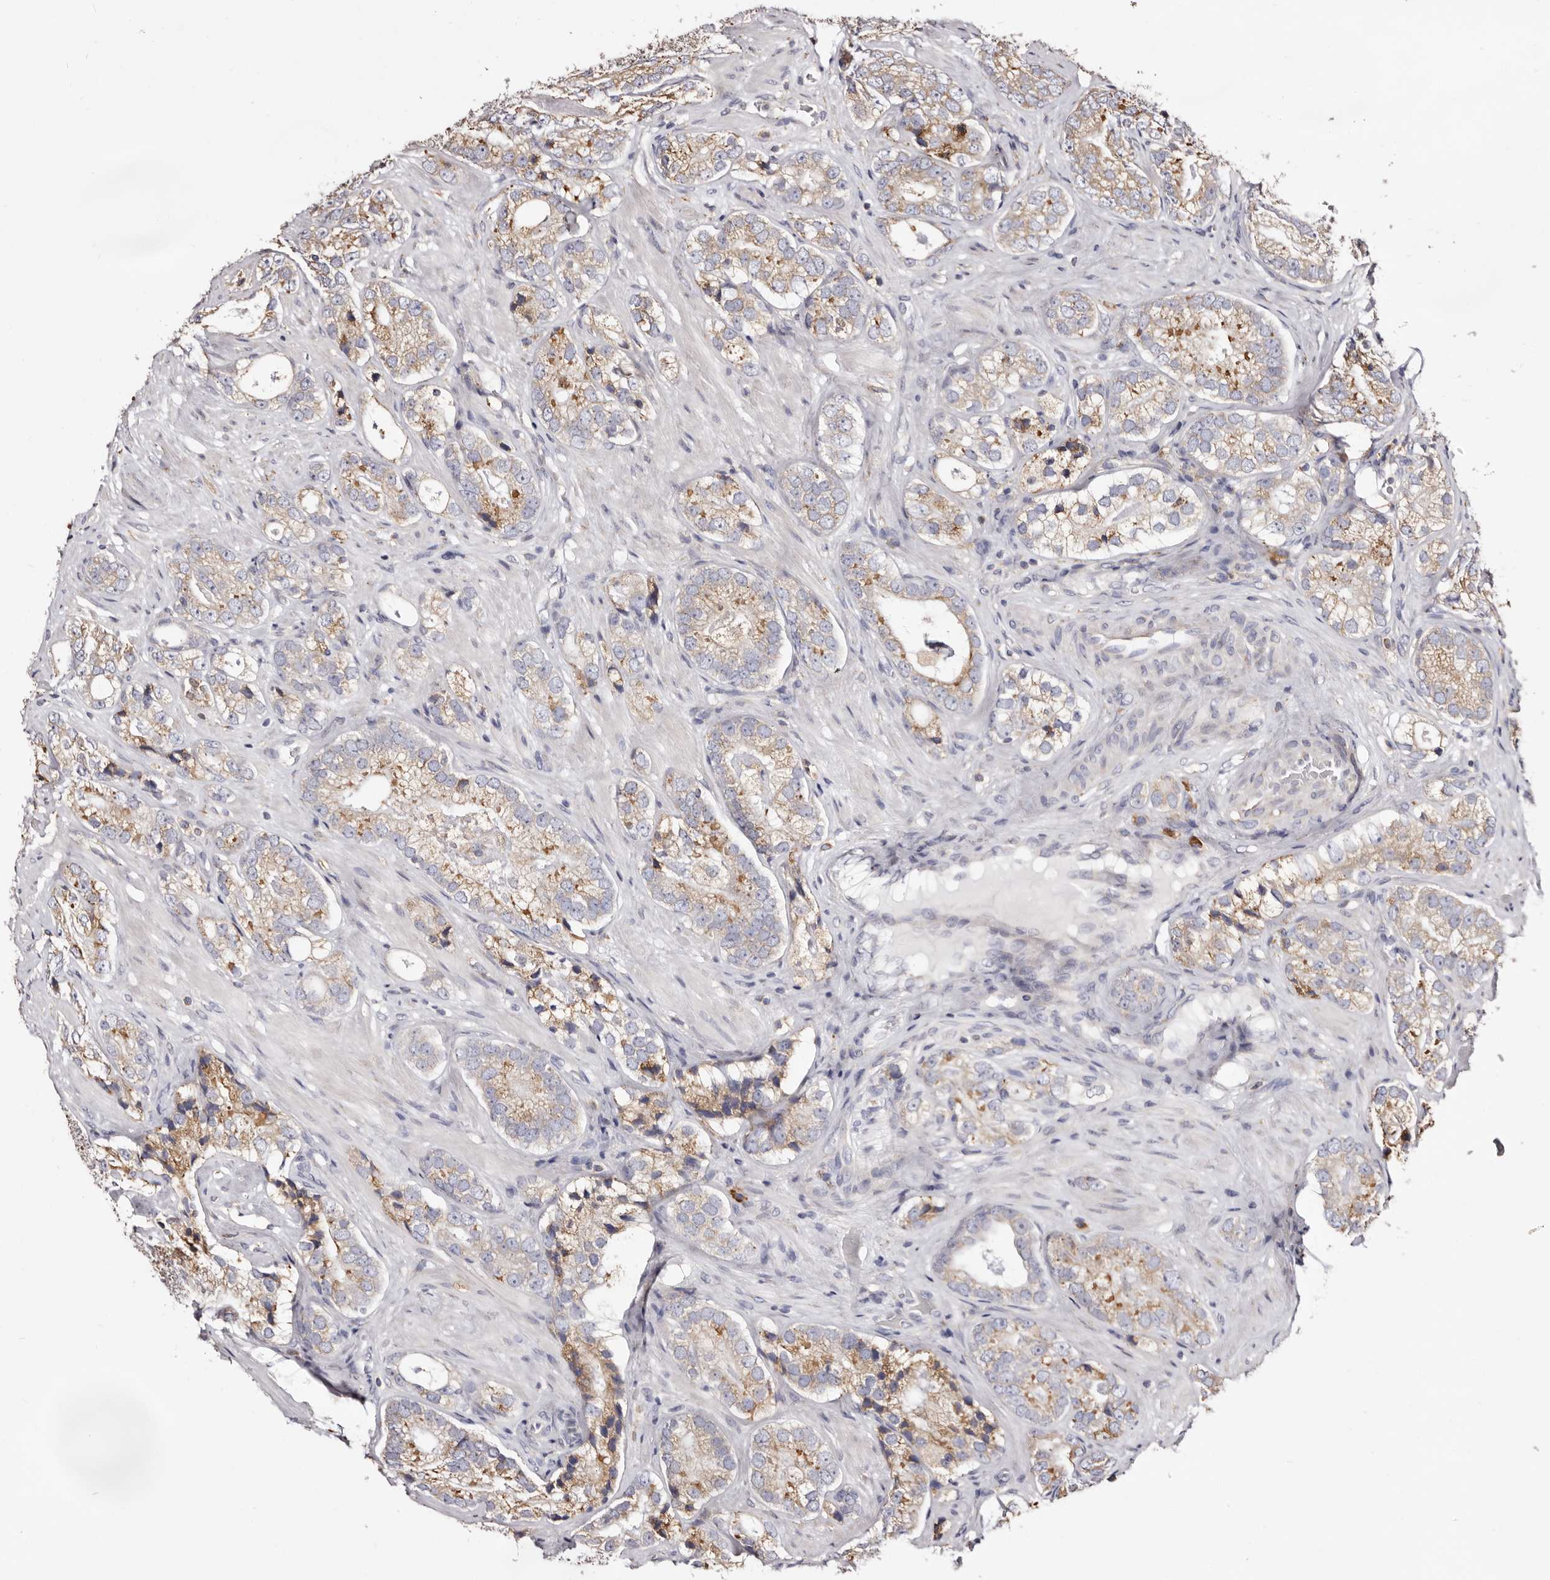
{"staining": {"intensity": "moderate", "quantity": ">75%", "location": "cytoplasmic/membranous"}, "tissue": "prostate cancer", "cell_type": "Tumor cells", "image_type": "cancer", "snomed": [{"axis": "morphology", "description": "Adenocarcinoma, High grade"}, {"axis": "topography", "description": "Prostate"}], "caption": "A photomicrograph of prostate cancer (adenocarcinoma (high-grade)) stained for a protein shows moderate cytoplasmic/membranous brown staining in tumor cells.", "gene": "ACBD6", "patient": {"sex": "male", "age": 56}}